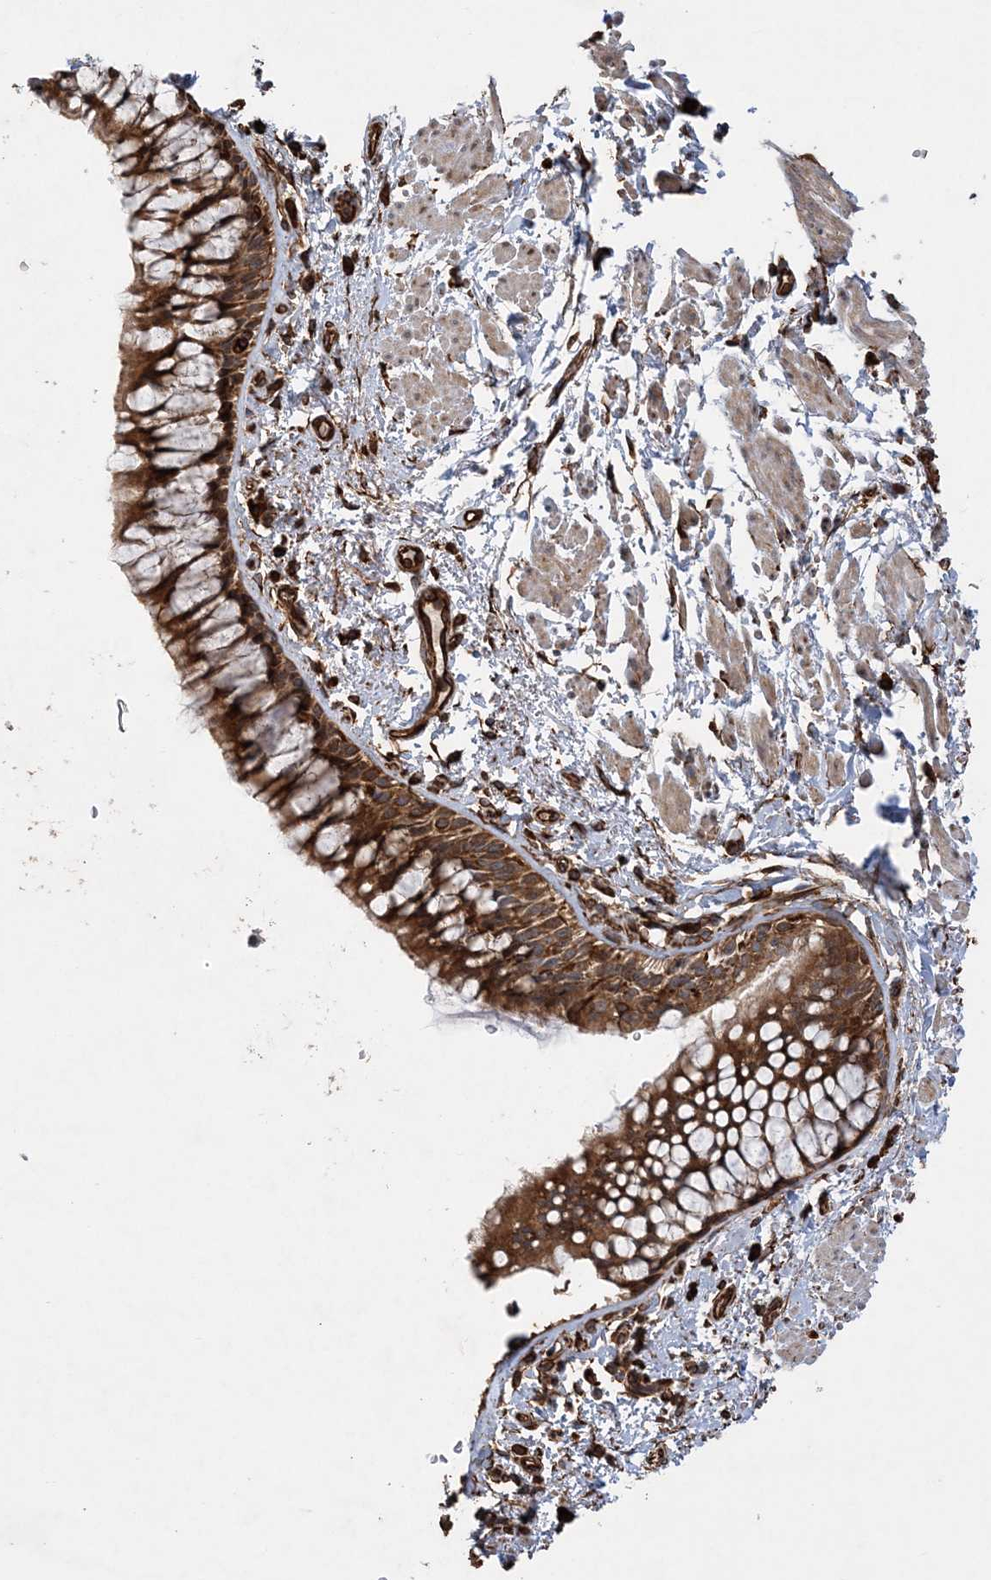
{"staining": {"intensity": "moderate", "quantity": ">75%", "location": "cytoplasmic/membranous"}, "tissue": "bronchus", "cell_type": "Respiratory epithelial cells", "image_type": "normal", "snomed": [{"axis": "morphology", "description": "Normal tissue, NOS"}, {"axis": "topography", "description": "Cartilage tissue"}, {"axis": "topography", "description": "Bronchus"}], "caption": "Protein expression analysis of benign human bronchus reveals moderate cytoplasmic/membranous expression in about >75% of respiratory epithelial cells.", "gene": "FAM114A2", "patient": {"sex": "female", "age": 73}}